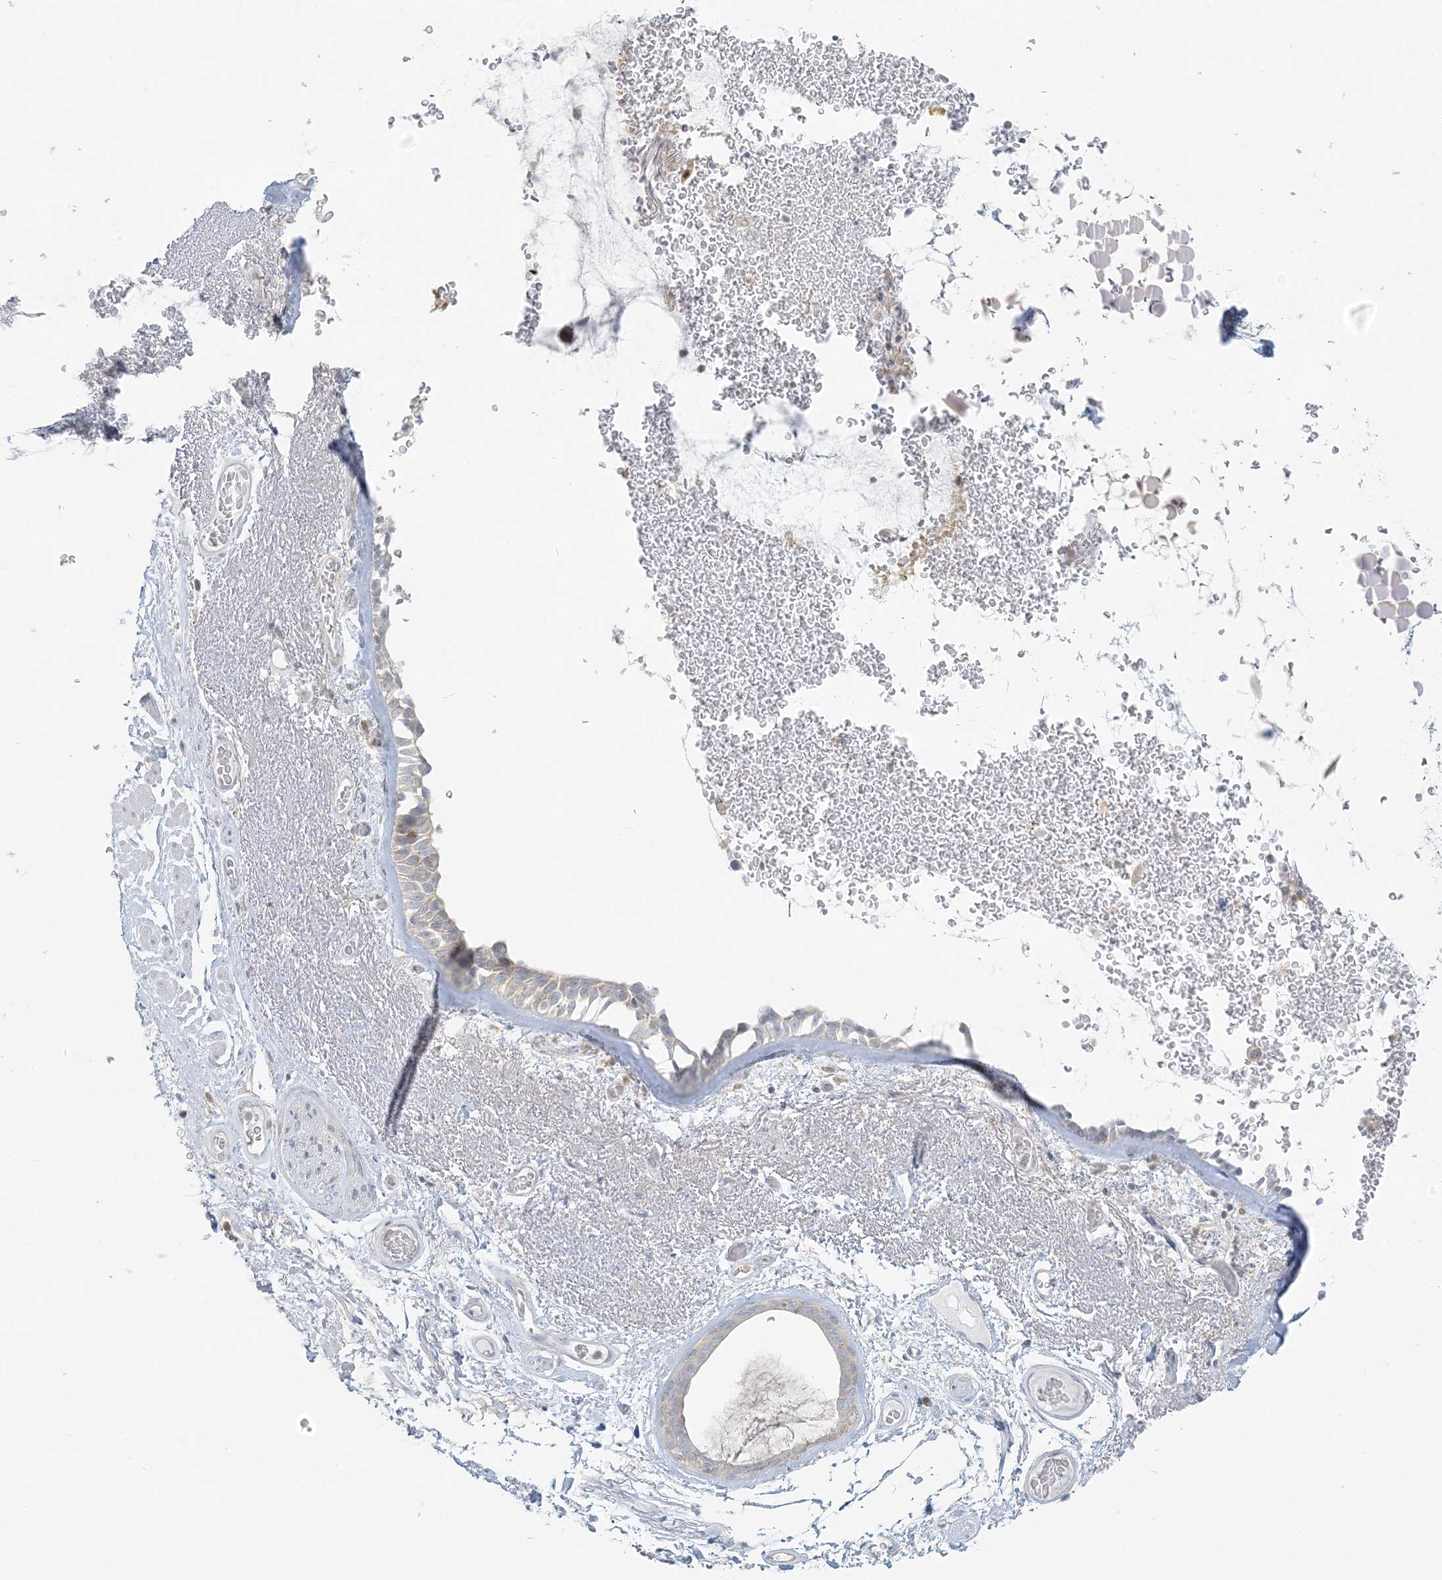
{"staining": {"intensity": "weak", "quantity": "<25%", "location": "cytoplasmic/membranous"}, "tissue": "bronchus", "cell_type": "Respiratory epithelial cells", "image_type": "normal", "snomed": [{"axis": "morphology", "description": "Normal tissue, NOS"}, {"axis": "morphology", "description": "Squamous cell carcinoma, NOS"}, {"axis": "topography", "description": "Lymph node"}, {"axis": "topography", "description": "Bronchus"}, {"axis": "topography", "description": "Lung"}], "caption": "An image of bronchus stained for a protein exhibits no brown staining in respiratory epithelial cells.", "gene": "EEFSEC", "patient": {"sex": "male", "age": 66}}